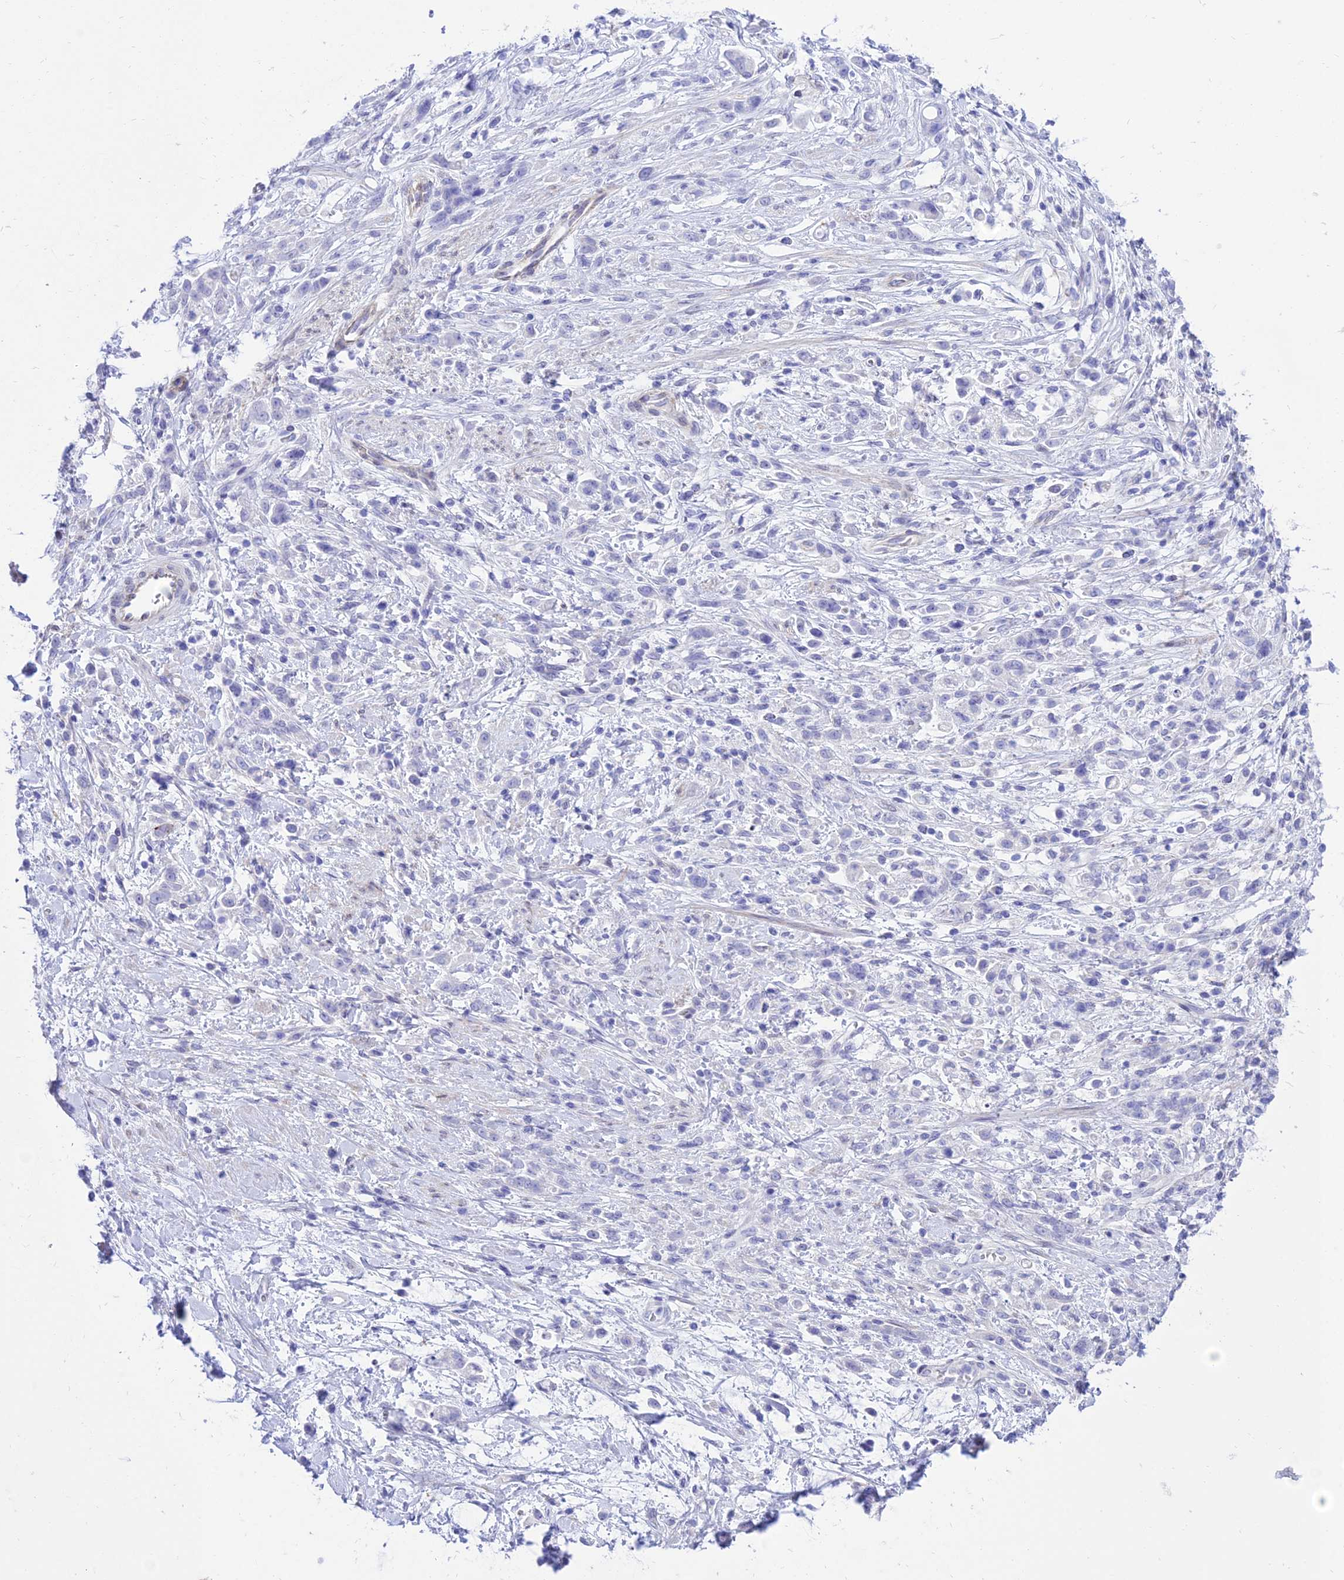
{"staining": {"intensity": "negative", "quantity": "none", "location": "none"}, "tissue": "stomach cancer", "cell_type": "Tumor cells", "image_type": "cancer", "snomed": [{"axis": "morphology", "description": "Adenocarcinoma, NOS"}, {"axis": "topography", "description": "Stomach"}], "caption": "This is a histopathology image of immunohistochemistry staining of stomach adenocarcinoma, which shows no staining in tumor cells.", "gene": "TAC3", "patient": {"sex": "female", "age": 60}}